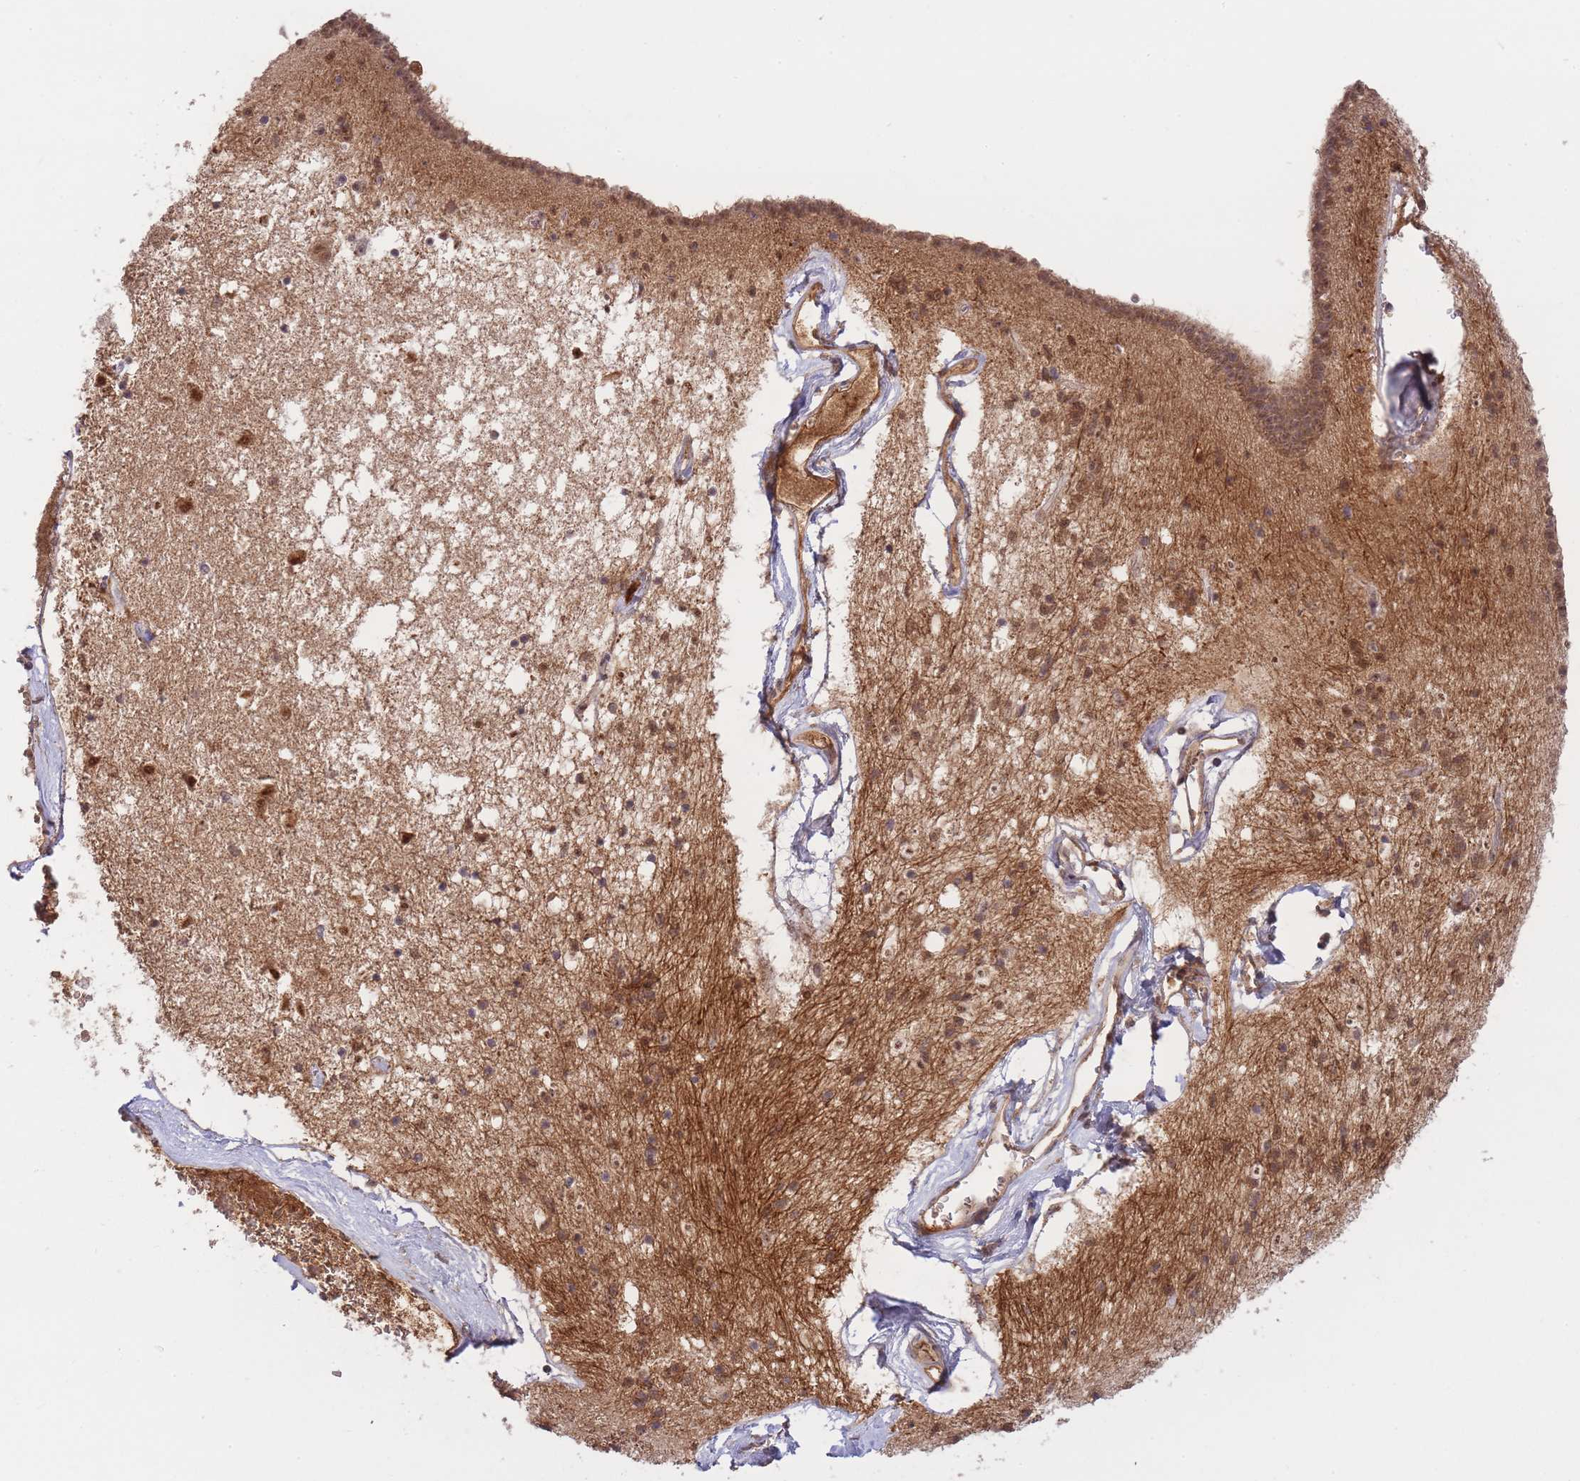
{"staining": {"intensity": "moderate", "quantity": ">75%", "location": "cytoplasmic/membranous,nuclear"}, "tissue": "caudate", "cell_type": "Glial cells", "image_type": "normal", "snomed": [{"axis": "morphology", "description": "Normal tissue, NOS"}, {"axis": "topography", "description": "Lateral ventricle wall"}], "caption": "A brown stain highlights moderate cytoplasmic/membranous,nuclear positivity of a protein in glial cells of benign caudate.", "gene": "PIP4P1", "patient": {"sex": "male", "age": 58}}